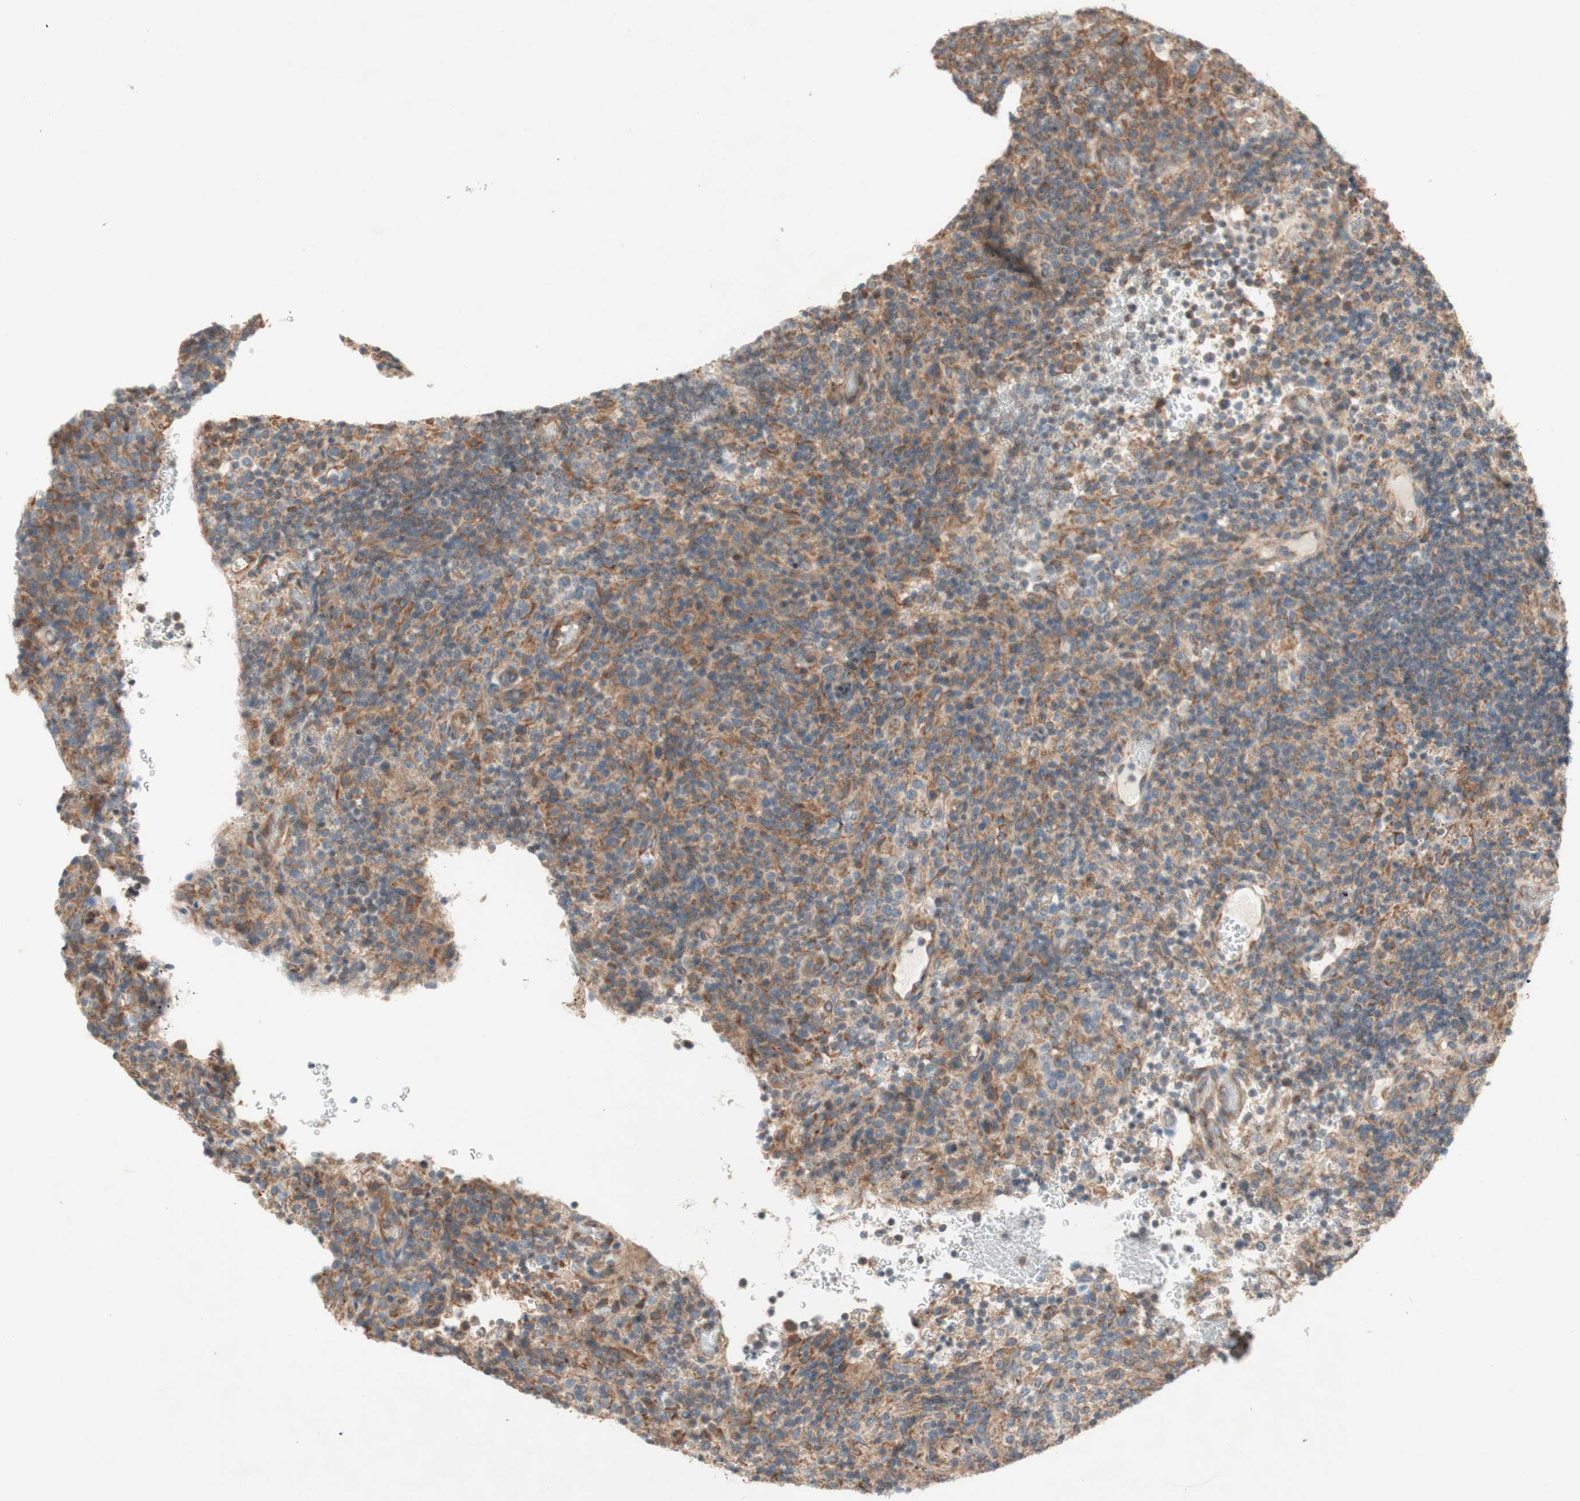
{"staining": {"intensity": "moderate", "quantity": ">75%", "location": "cytoplasmic/membranous"}, "tissue": "lymphoma", "cell_type": "Tumor cells", "image_type": "cancer", "snomed": [{"axis": "morphology", "description": "Malignant lymphoma, non-Hodgkin's type, High grade"}, {"axis": "topography", "description": "Lymph node"}], "caption": "The micrograph displays immunohistochemical staining of high-grade malignant lymphoma, non-Hodgkin's type. There is moderate cytoplasmic/membranous expression is seen in approximately >75% of tumor cells. Nuclei are stained in blue.", "gene": "SOCS2", "patient": {"sex": "female", "age": 76}}